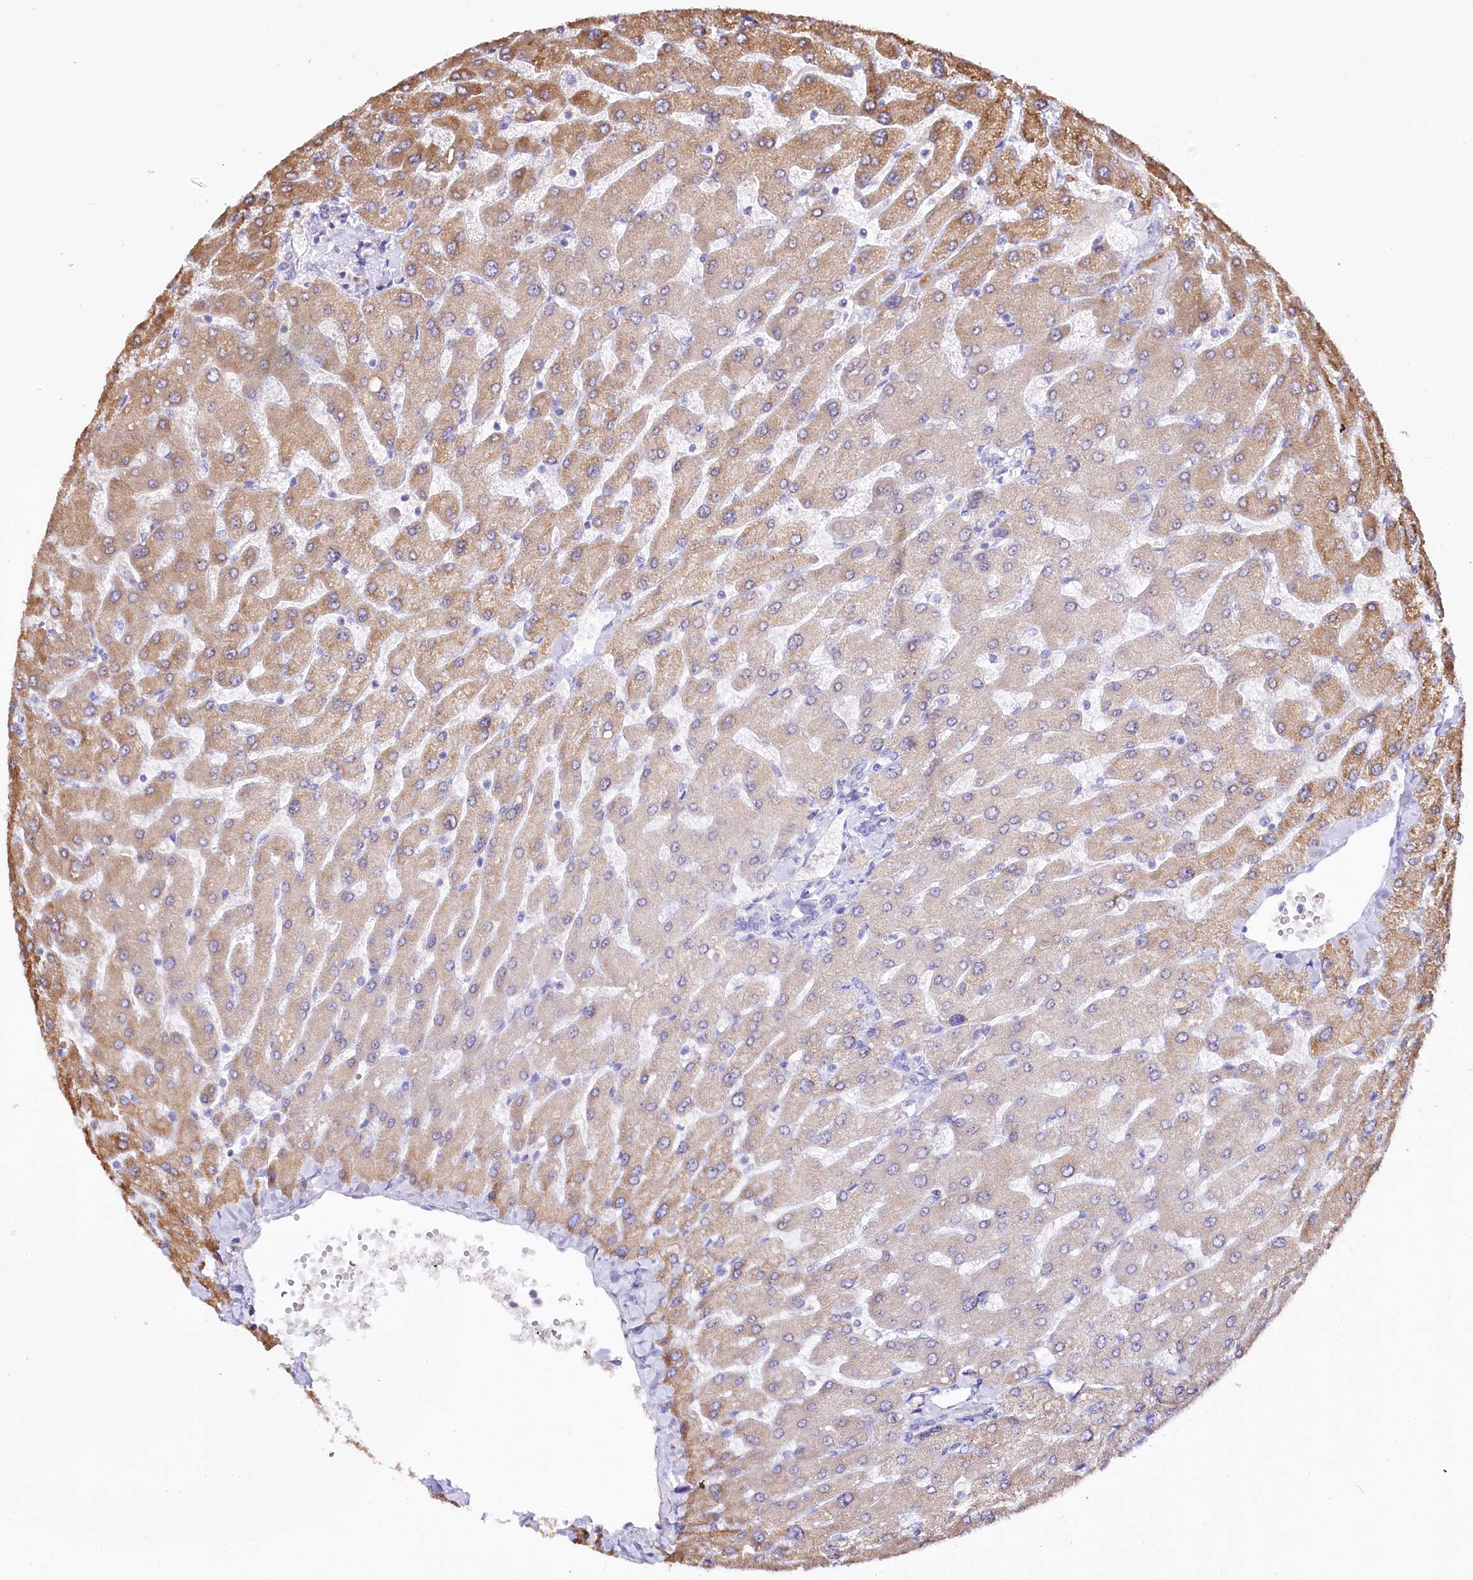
{"staining": {"intensity": "negative", "quantity": "none", "location": "none"}, "tissue": "liver", "cell_type": "Cholangiocytes", "image_type": "normal", "snomed": [{"axis": "morphology", "description": "Normal tissue, NOS"}, {"axis": "topography", "description": "Liver"}], "caption": "This is an immunohistochemistry histopathology image of benign human liver. There is no staining in cholangiocytes.", "gene": "PTER", "patient": {"sex": "male", "age": 55}}